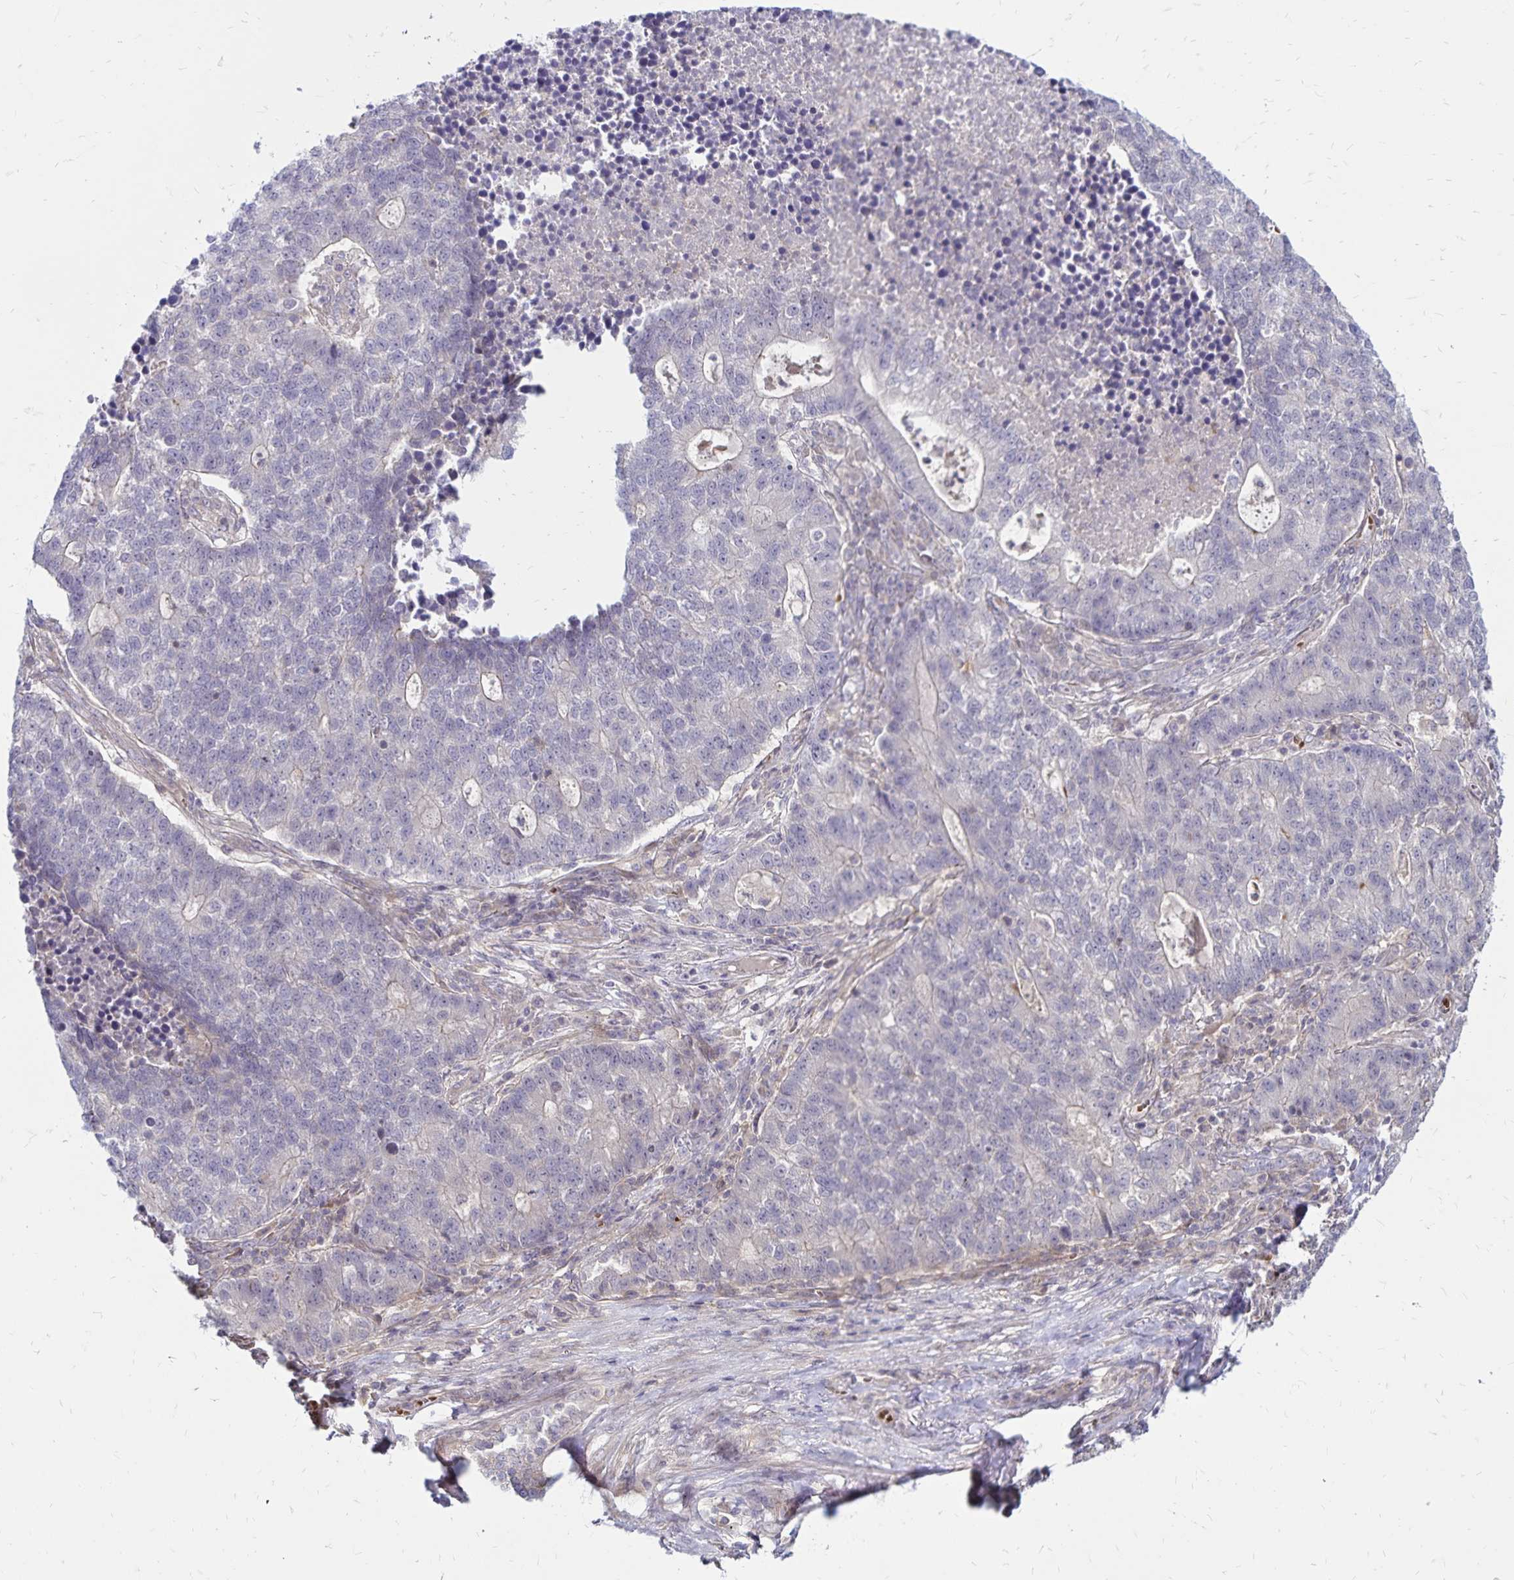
{"staining": {"intensity": "negative", "quantity": "none", "location": "none"}, "tissue": "lung cancer", "cell_type": "Tumor cells", "image_type": "cancer", "snomed": [{"axis": "morphology", "description": "Adenocarcinoma, NOS"}, {"axis": "topography", "description": "Lung"}], "caption": "DAB immunohistochemical staining of adenocarcinoma (lung) reveals no significant positivity in tumor cells.", "gene": "FSD1", "patient": {"sex": "male", "age": 57}}